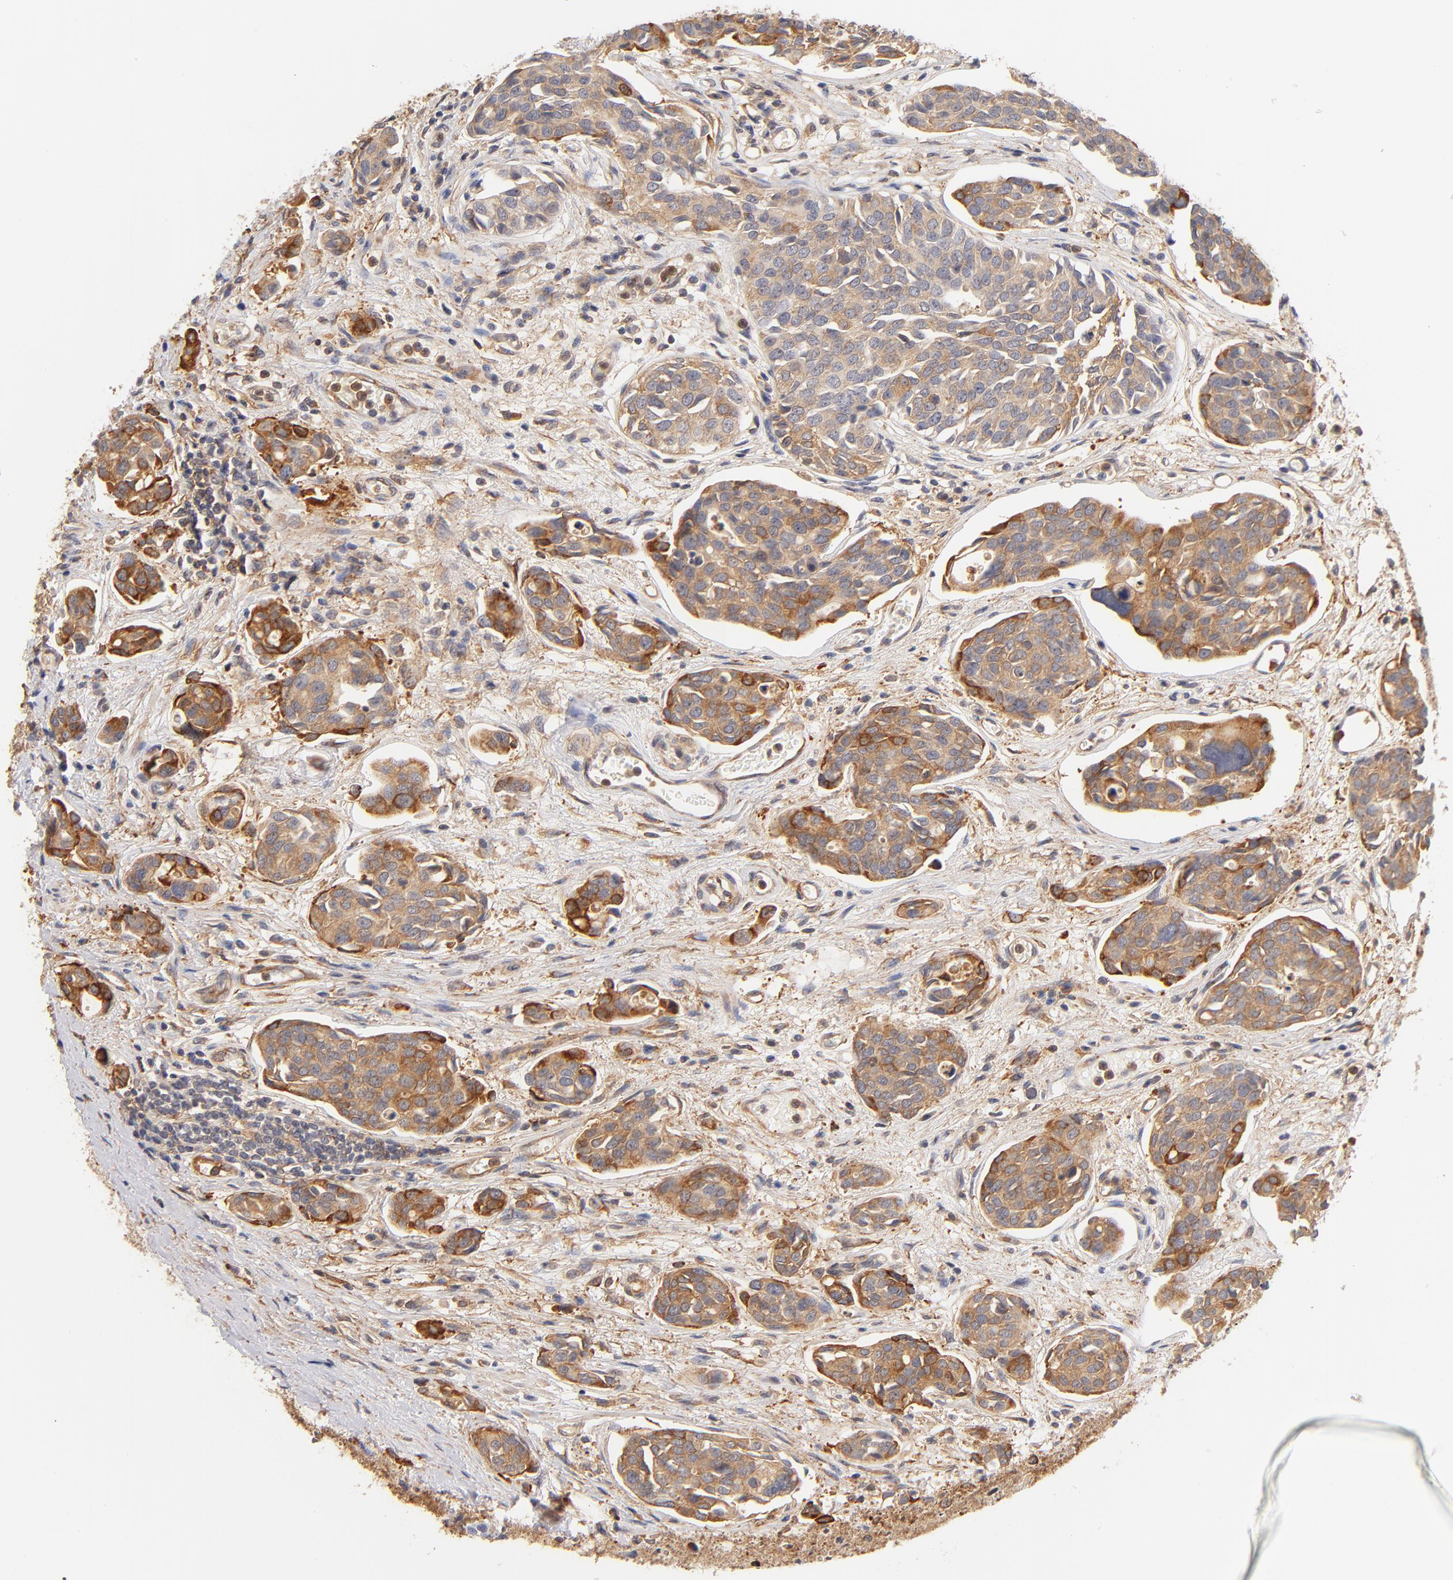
{"staining": {"intensity": "moderate", "quantity": ">75%", "location": "cytoplasmic/membranous"}, "tissue": "urothelial cancer", "cell_type": "Tumor cells", "image_type": "cancer", "snomed": [{"axis": "morphology", "description": "Urothelial carcinoma, High grade"}, {"axis": "topography", "description": "Urinary bladder"}], "caption": "The histopathology image reveals a brown stain indicating the presence of a protein in the cytoplasmic/membranous of tumor cells in urothelial carcinoma (high-grade). (brown staining indicates protein expression, while blue staining denotes nuclei).", "gene": "FCMR", "patient": {"sex": "male", "age": 78}}